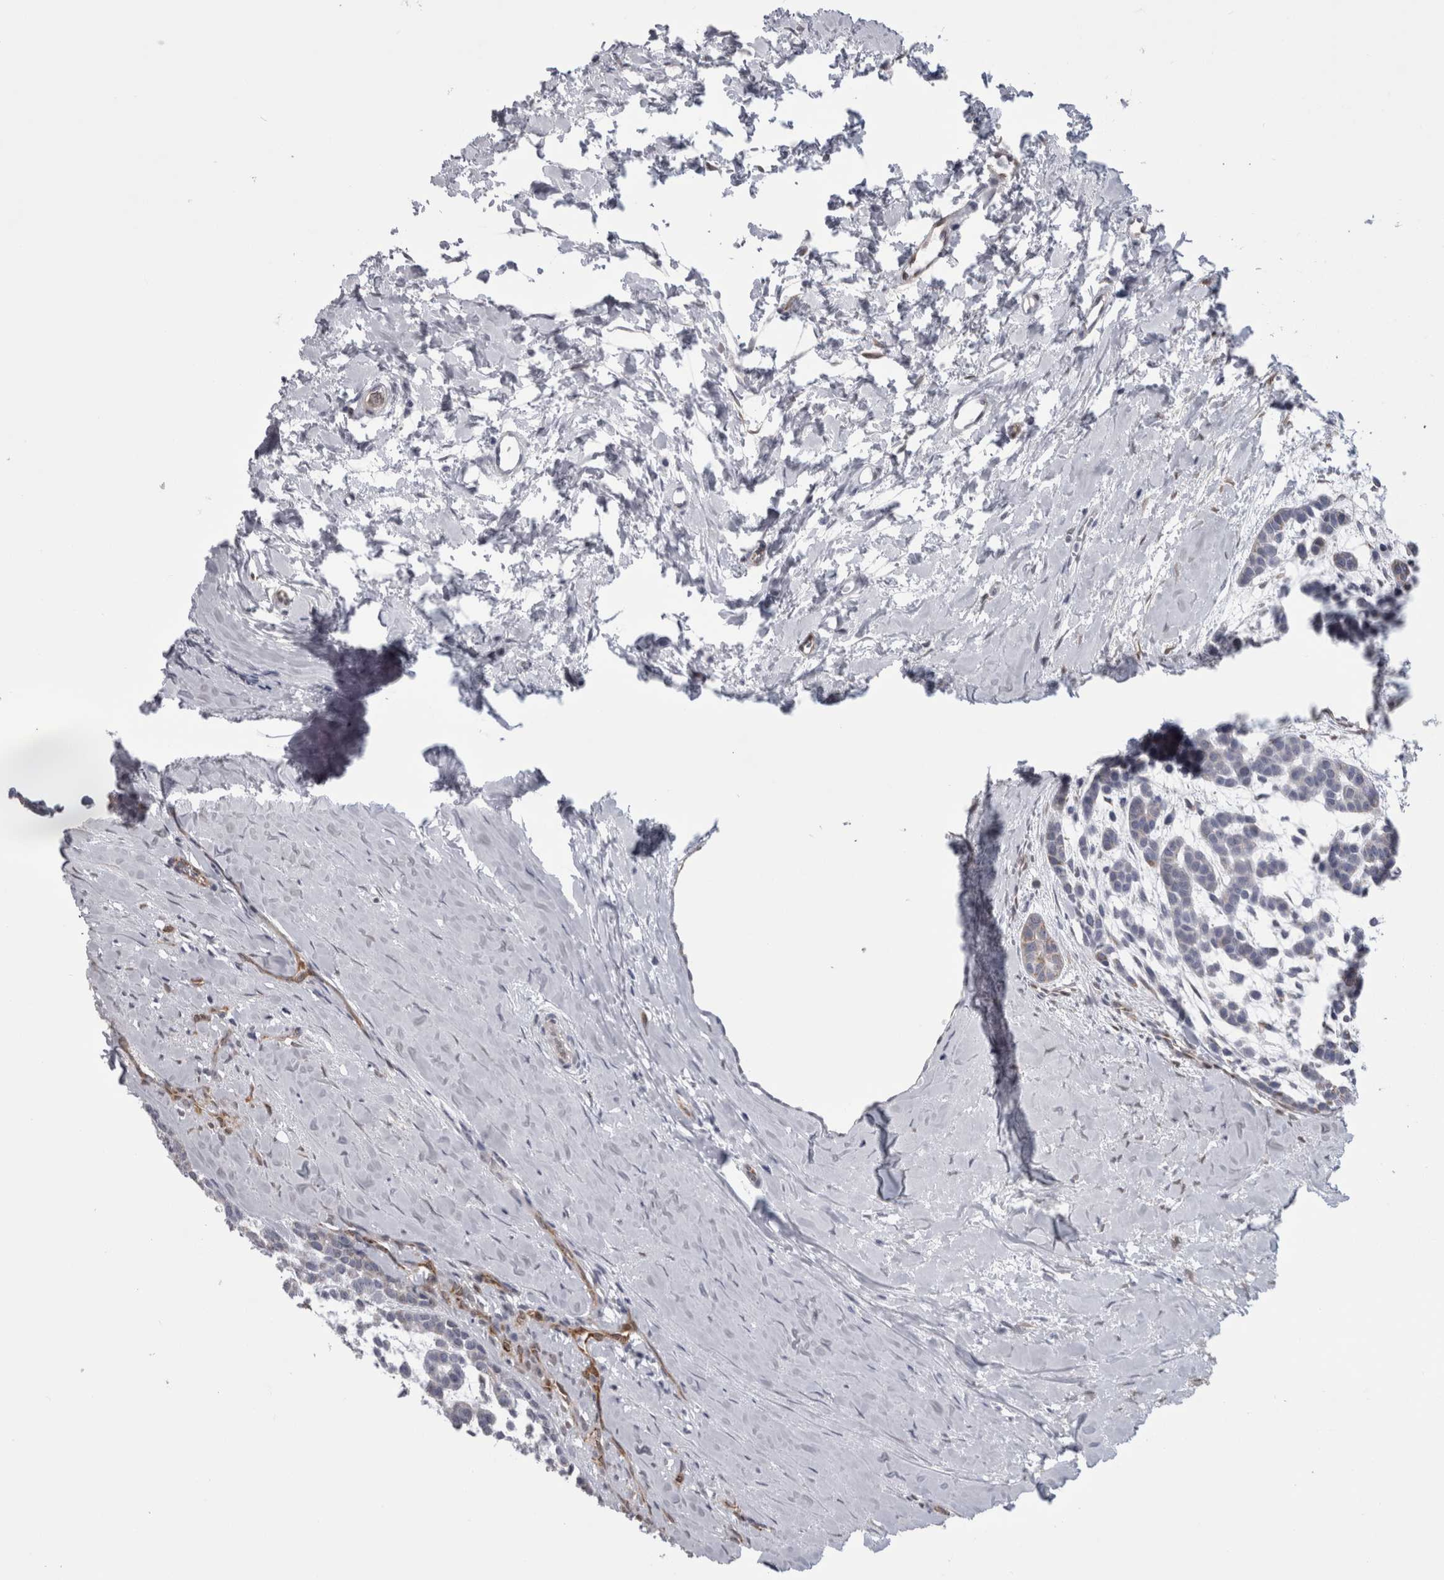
{"staining": {"intensity": "negative", "quantity": "none", "location": "none"}, "tissue": "head and neck cancer", "cell_type": "Tumor cells", "image_type": "cancer", "snomed": [{"axis": "morphology", "description": "Adenocarcinoma, NOS"}, {"axis": "morphology", "description": "Adenoma, NOS"}, {"axis": "topography", "description": "Head-Neck"}], "caption": "Adenocarcinoma (head and neck) was stained to show a protein in brown. There is no significant positivity in tumor cells. (Brightfield microscopy of DAB immunohistochemistry (IHC) at high magnification).", "gene": "ACOT7", "patient": {"sex": "female", "age": 55}}